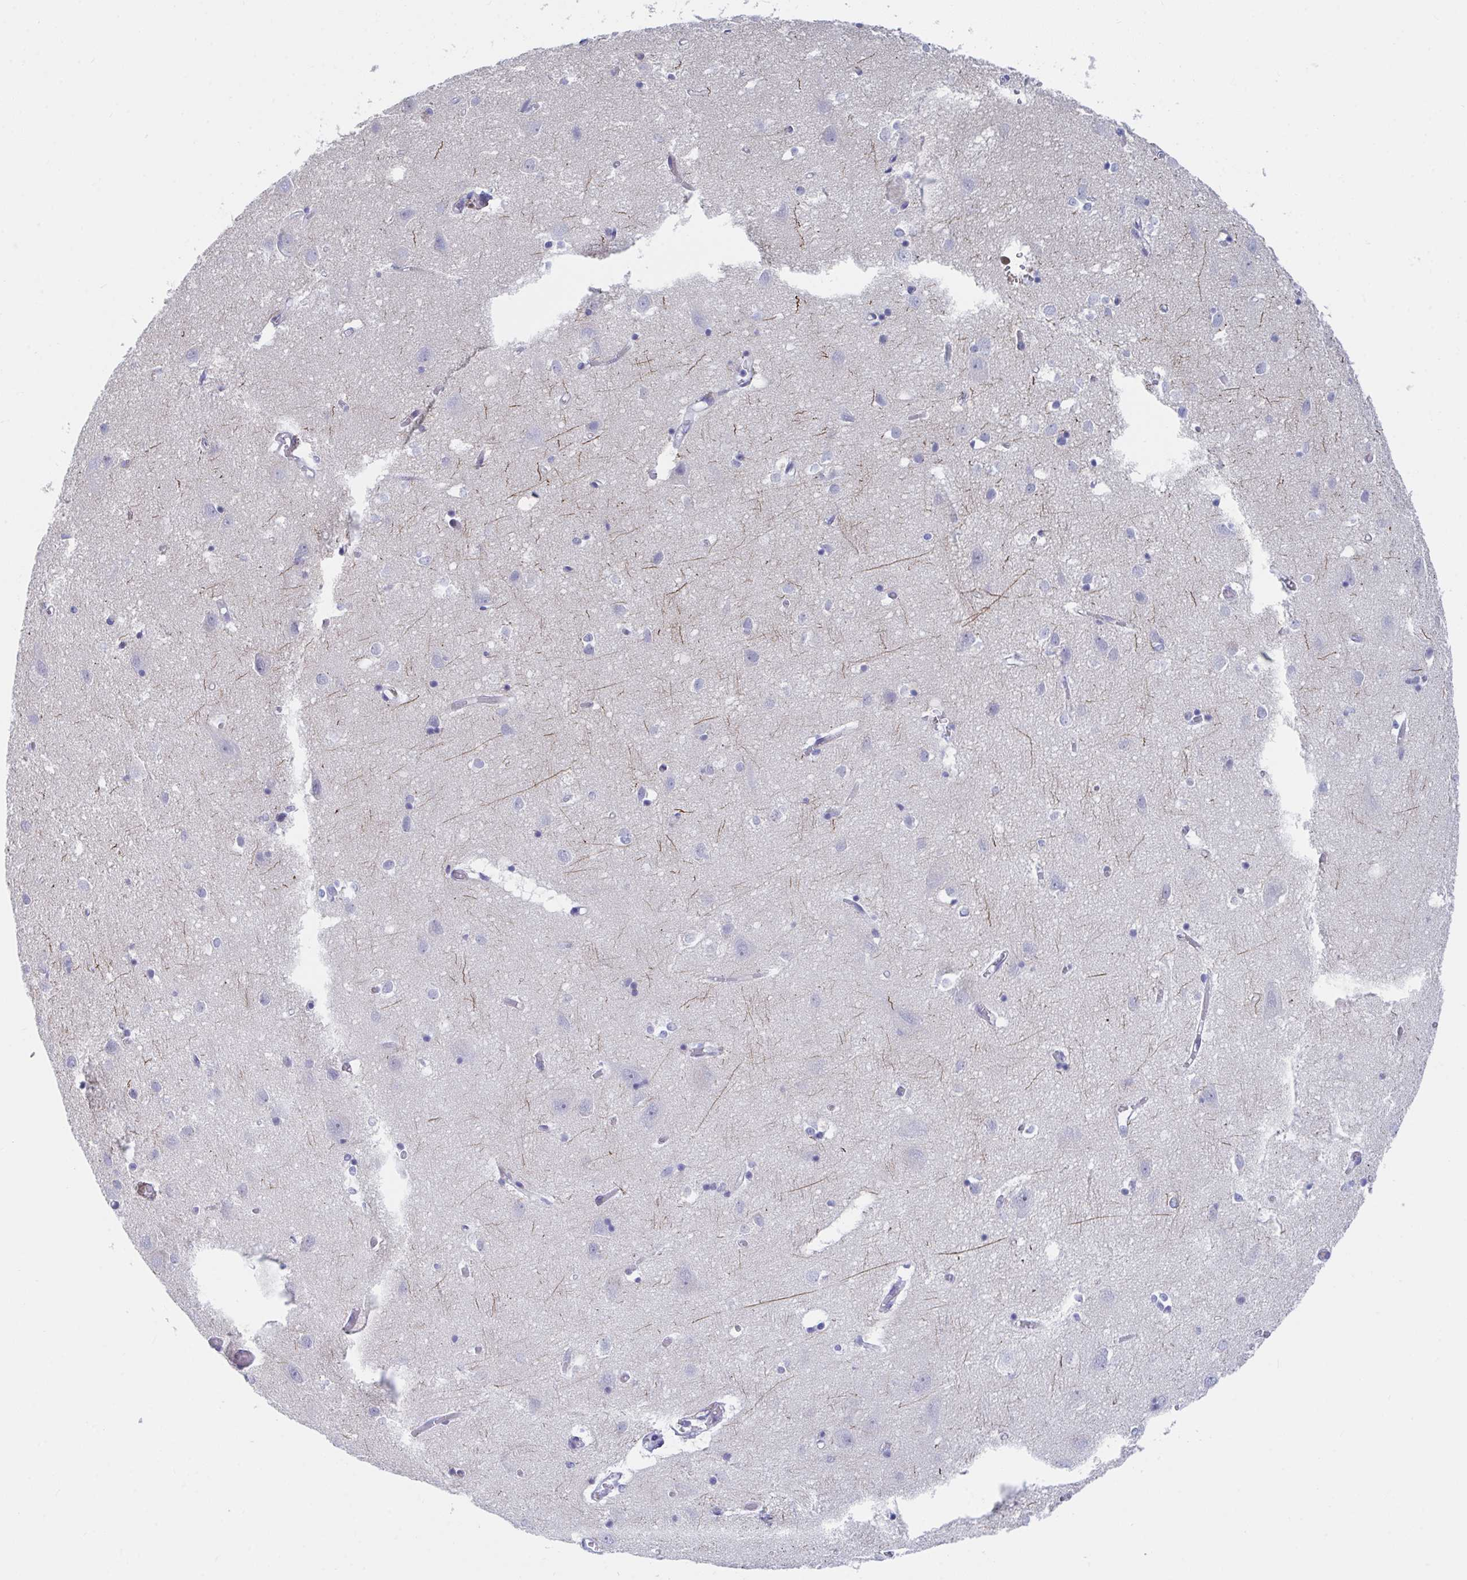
{"staining": {"intensity": "negative", "quantity": "none", "location": "none"}, "tissue": "cerebral cortex", "cell_type": "Endothelial cells", "image_type": "normal", "snomed": [{"axis": "morphology", "description": "Normal tissue, NOS"}, {"axis": "topography", "description": "Cerebral cortex"}], "caption": "DAB (3,3'-diaminobenzidine) immunohistochemical staining of unremarkable cerebral cortex reveals no significant expression in endothelial cells. (Brightfield microscopy of DAB (3,3'-diaminobenzidine) immunohistochemistry (IHC) at high magnification).", "gene": "DAOA", "patient": {"sex": "male", "age": 70}}